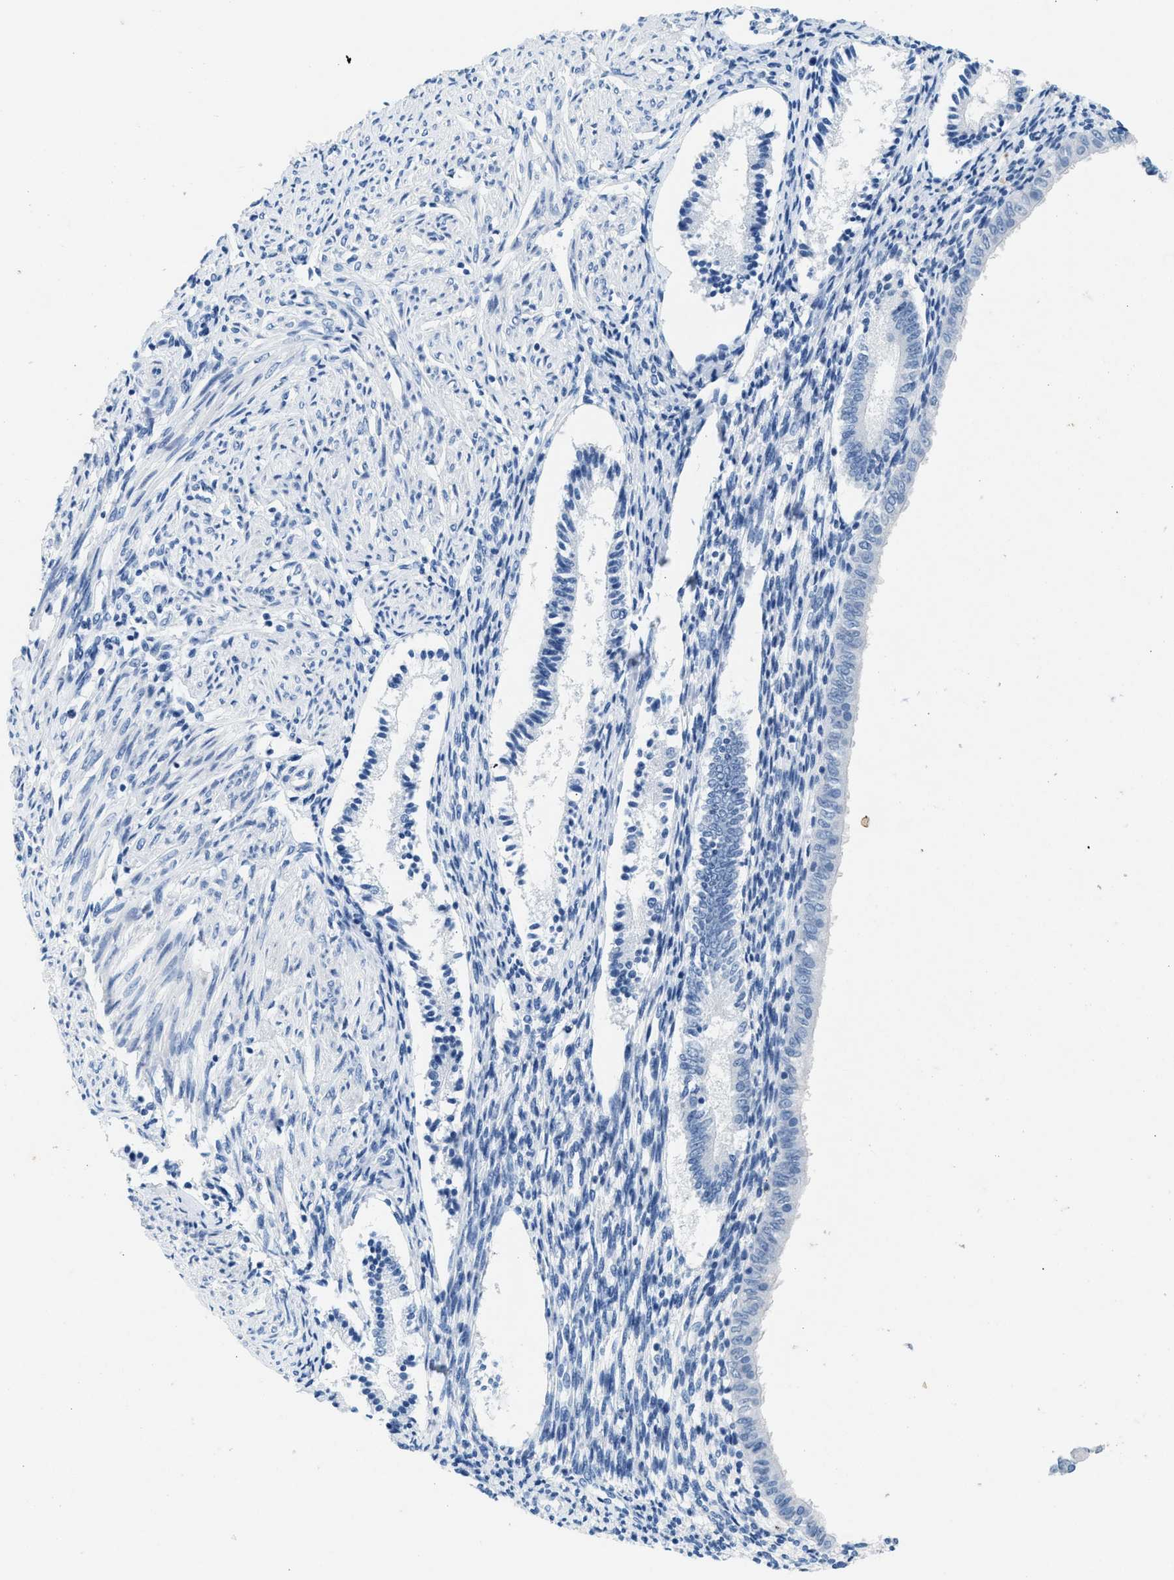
{"staining": {"intensity": "negative", "quantity": "none", "location": "none"}, "tissue": "endometrium", "cell_type": "Cells in endometrial stroma", "image_type": "normal", "snomed": [{"axis": "morphology", "description": "Normal tissue, NOS"}, {"axis": "topography", "description": "Endometrium"}], "caption": "Immunohistochemistry of benign human endometrium reveals no expression in cells in endometrial stroma.", "gene": "HHATL", "patient": {"sex": "female", "age": 42}}